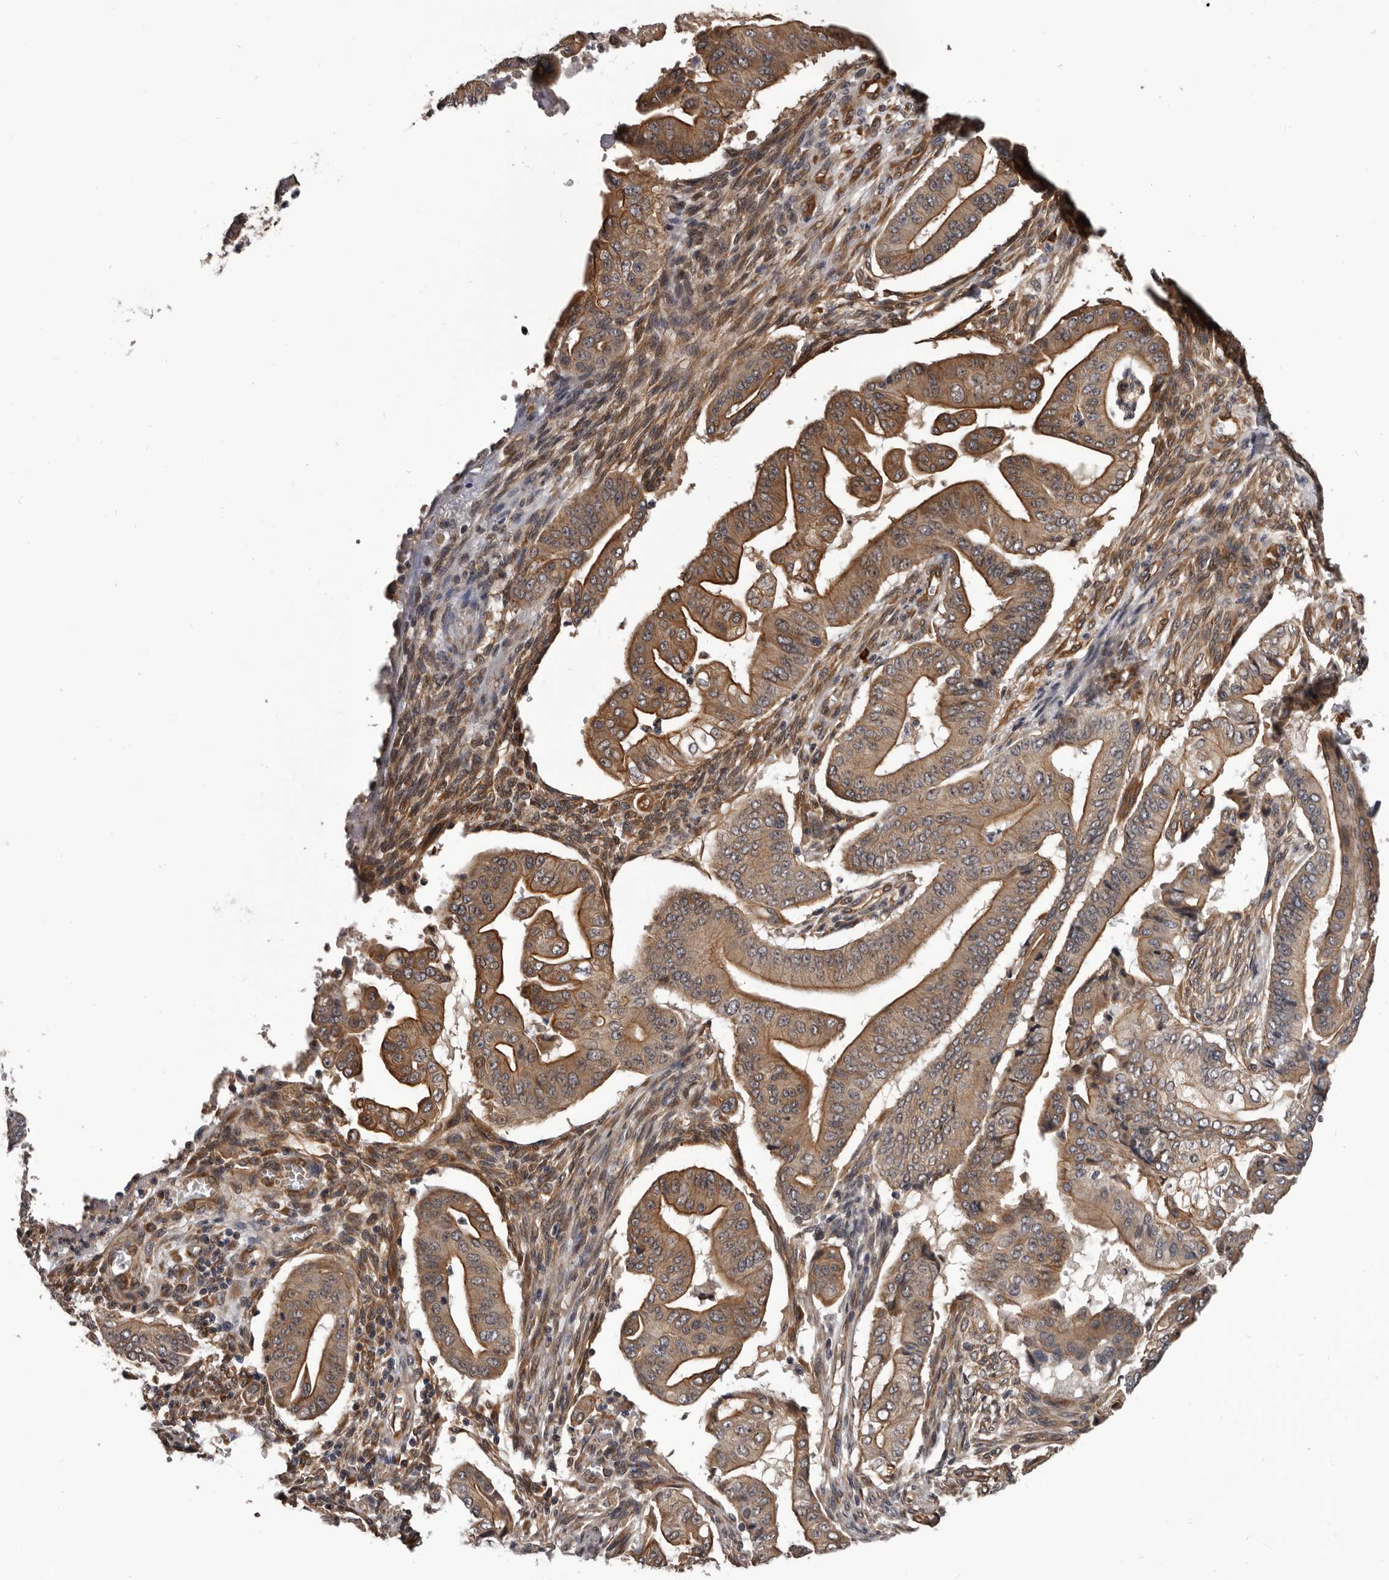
{"staining": {"intensity": "moderate", "quantity": ">75%", "location": "cytoplasmic/membranous"}, "tissue": "pancreatic cancer", "cell_type": "Tumor cells", "image_type": "cancer", "snomed": [{"axis": "morphology", "description": "Adenocarcinoma, NOS"}, {"axis": "topography", "description": "Pancreas"}], "caption": "Immunohistochemical staining of human pancreatic cancer (adenocarcinoma) displays moderate cytoplasmic/membranous protein positivity in about >75% of tumor cells.", "gene": "ADAMTS20", "patient": {"sex": "female", "age": 77}}